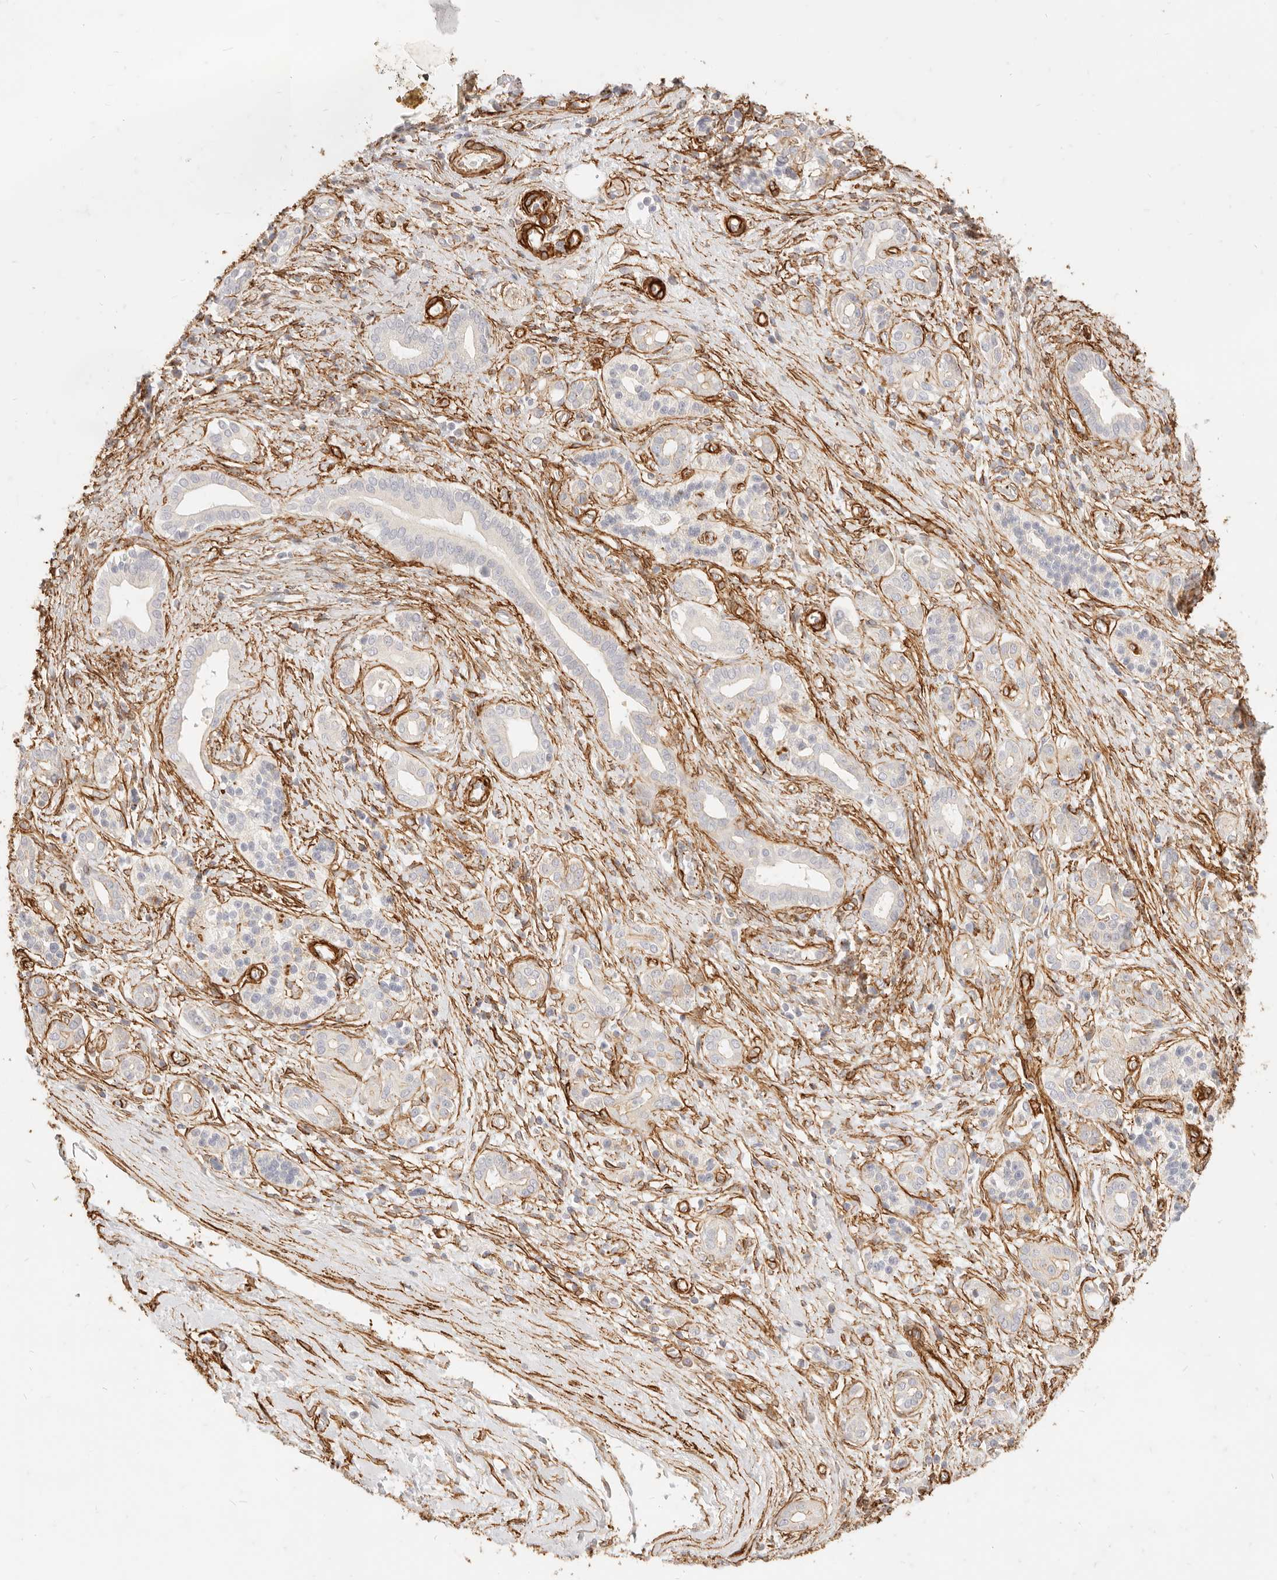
{"staining": {"intensity": "negative", "quantity": "none", "location": "none"}, "tissue": "pancreatic cancer", "cell_type": "Tumor cells", "image_type": "cancer", "snomed": [{"axis": "morphology", "description": "Adenocarcinoma, NOS"}, {"axis": "topography", "description": "Pancreas"}], "caption": "Tumor cells show no significant protein expression in adenocarcinoma (pancreatic).", "gene": "TMTC2", "patient": {"sex": "male", "age": 78}}